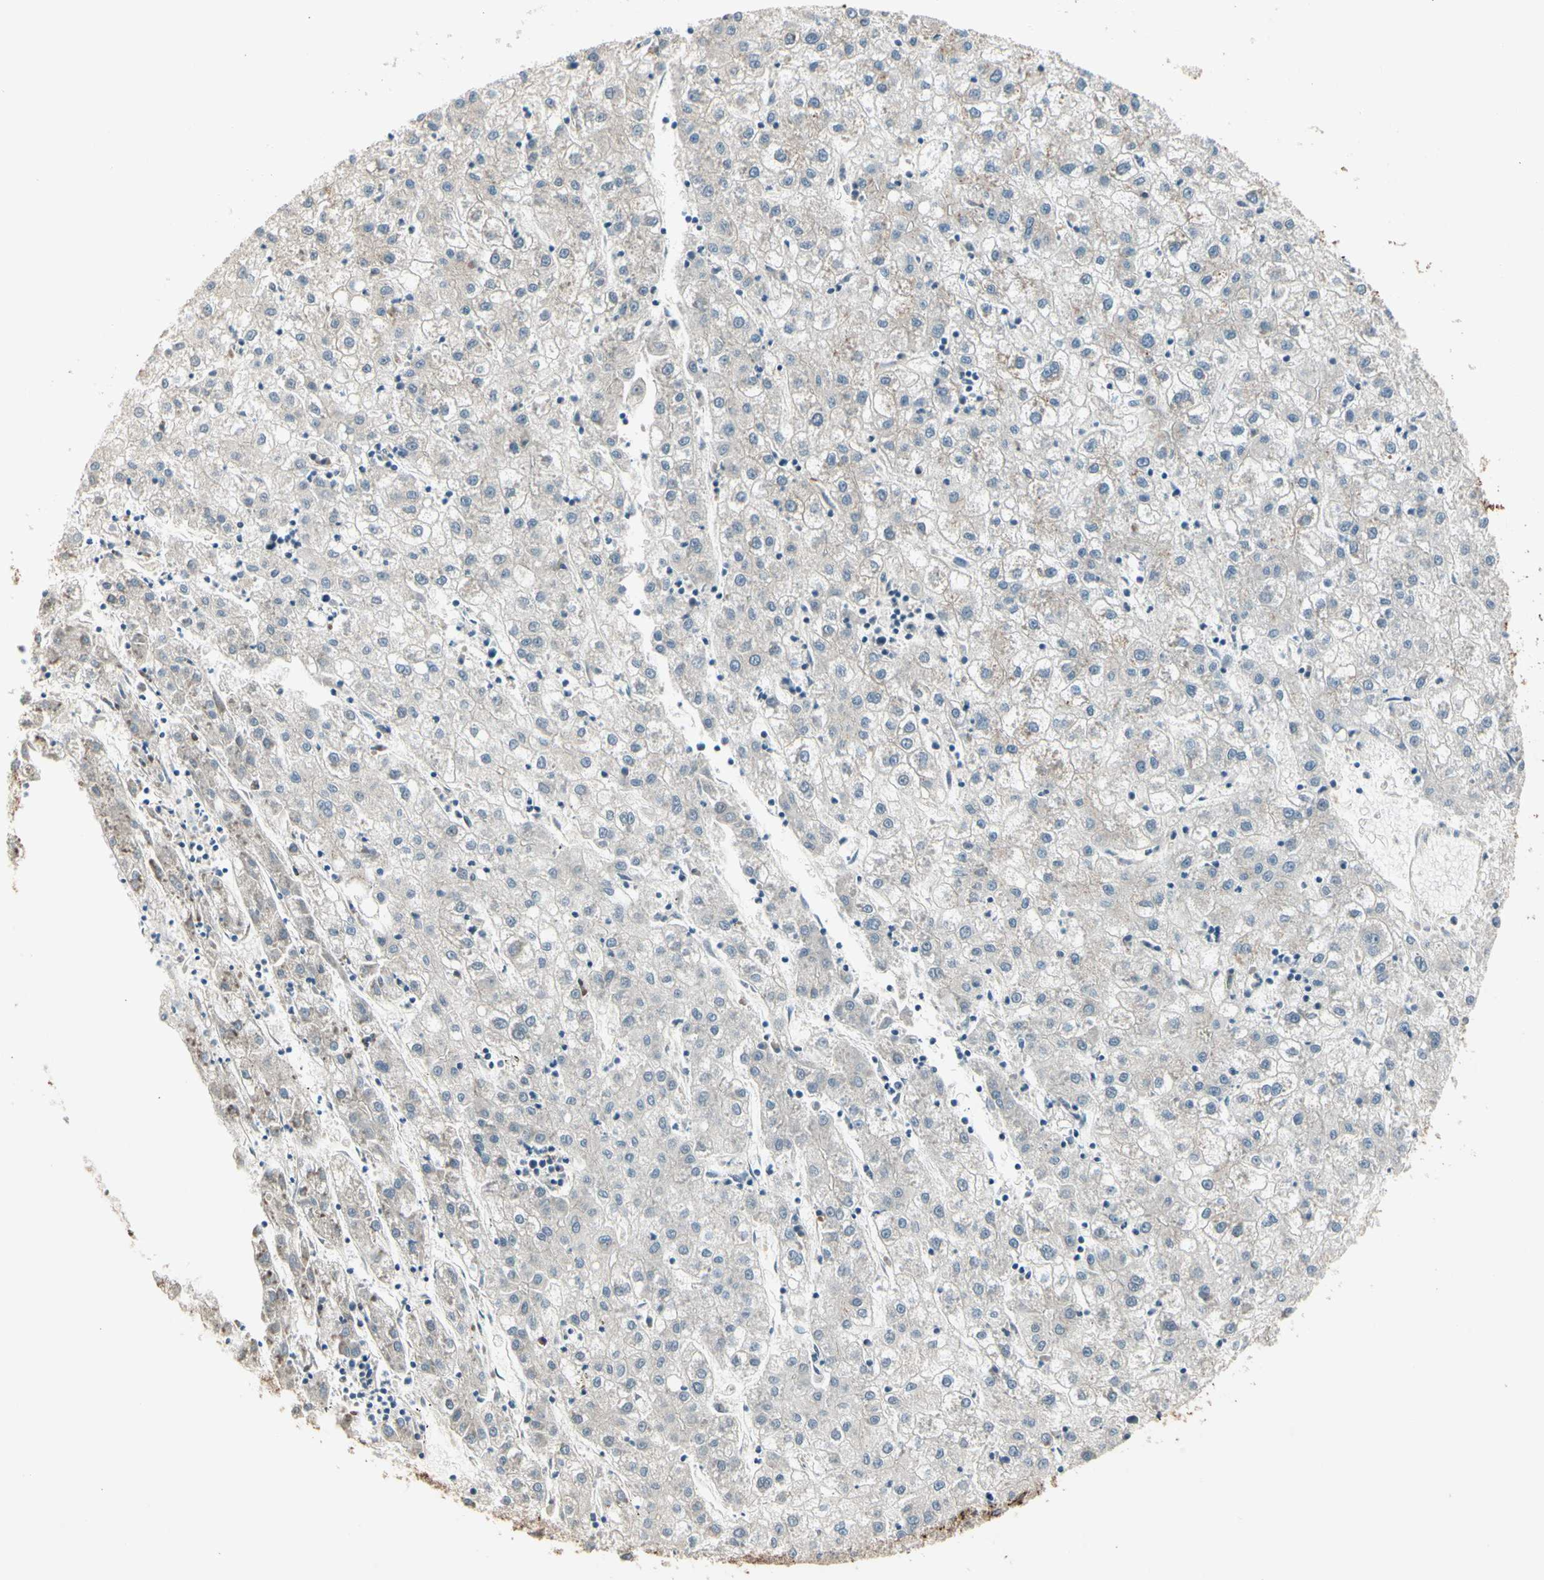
{"staining": {"intensity": "weak", "quantity": "<25%", "location": "cytoplasmic/membranous"}, "tissue": "liver cancer", "cell_type": "Tumor cells", "image_type": "cancer", "snomed": [{"axis": "morphology", "description": "Carcinoma, Hepatocellular, NOS"}, {"axis": "topography", "description": "Liver"}], "caption": "An immunohistochemistry (IHC) histopathology image of liver cancer (hepatocellular carcinoma) is shown. There is no staining in tumor cells of liver cancer (hepatocellular carcinoma).", "gene": "SKIL", "patient": {"sex": "male", "age": 72}}